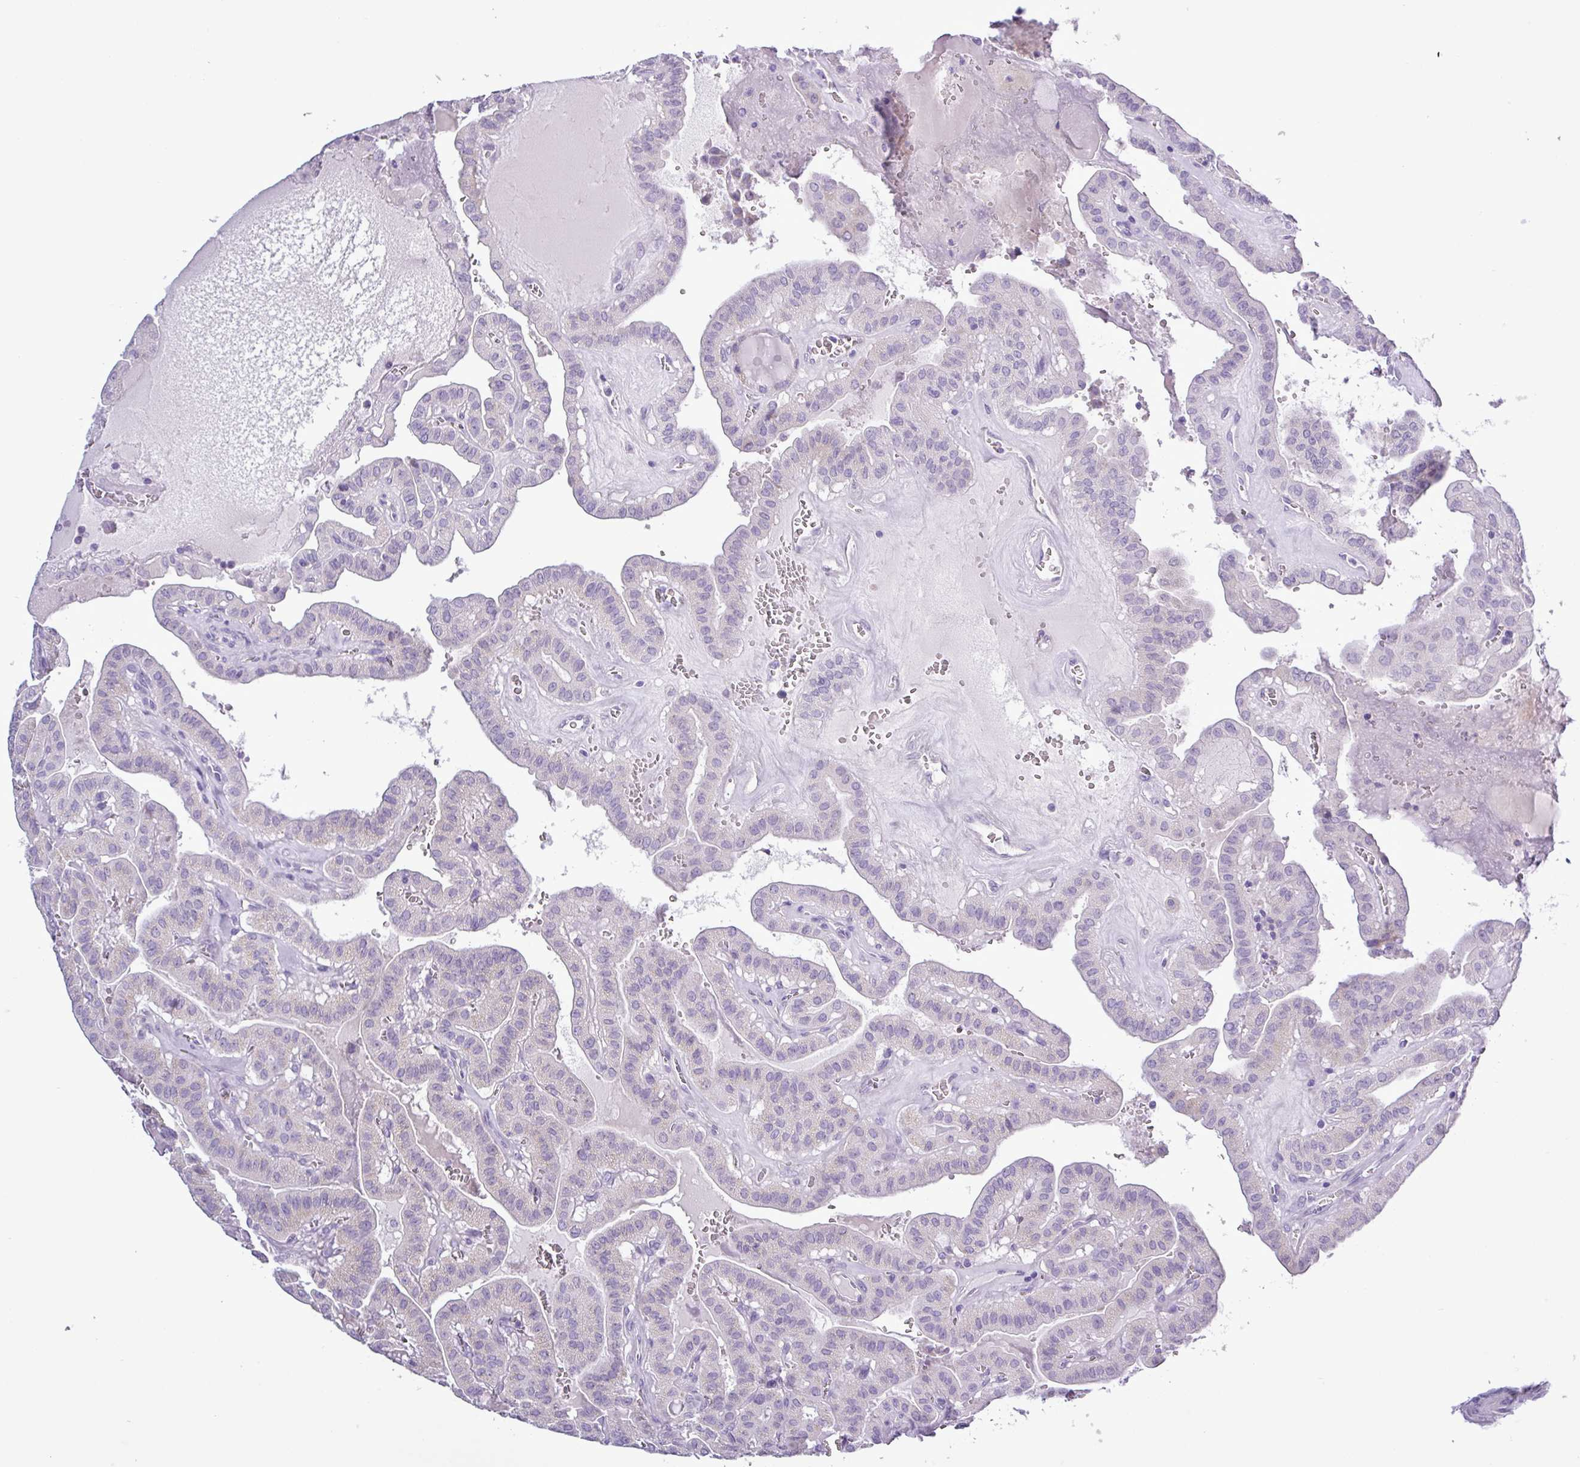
{"staining": {"intensity": "negative", "quantity": "none", "location": "none"}, "tissue": "thyroid cancer", "cell_type": "Tumor cells", "image_type": "cancer", "snomed": [{"axis": "morphology", "description": "Papillary adenocarcinoma, NOS"}, {"axis": "topography", "description": "Thyroid gland"}], "caption": "DAB (3,3'-diaminobenzidine) immunohistochemical staining of thyroid papillary adenocarcinoma displays no significant expression in tumor cells.", "gene": "ALDH3A1", "patient": {"sex": "male", "age": 52}}